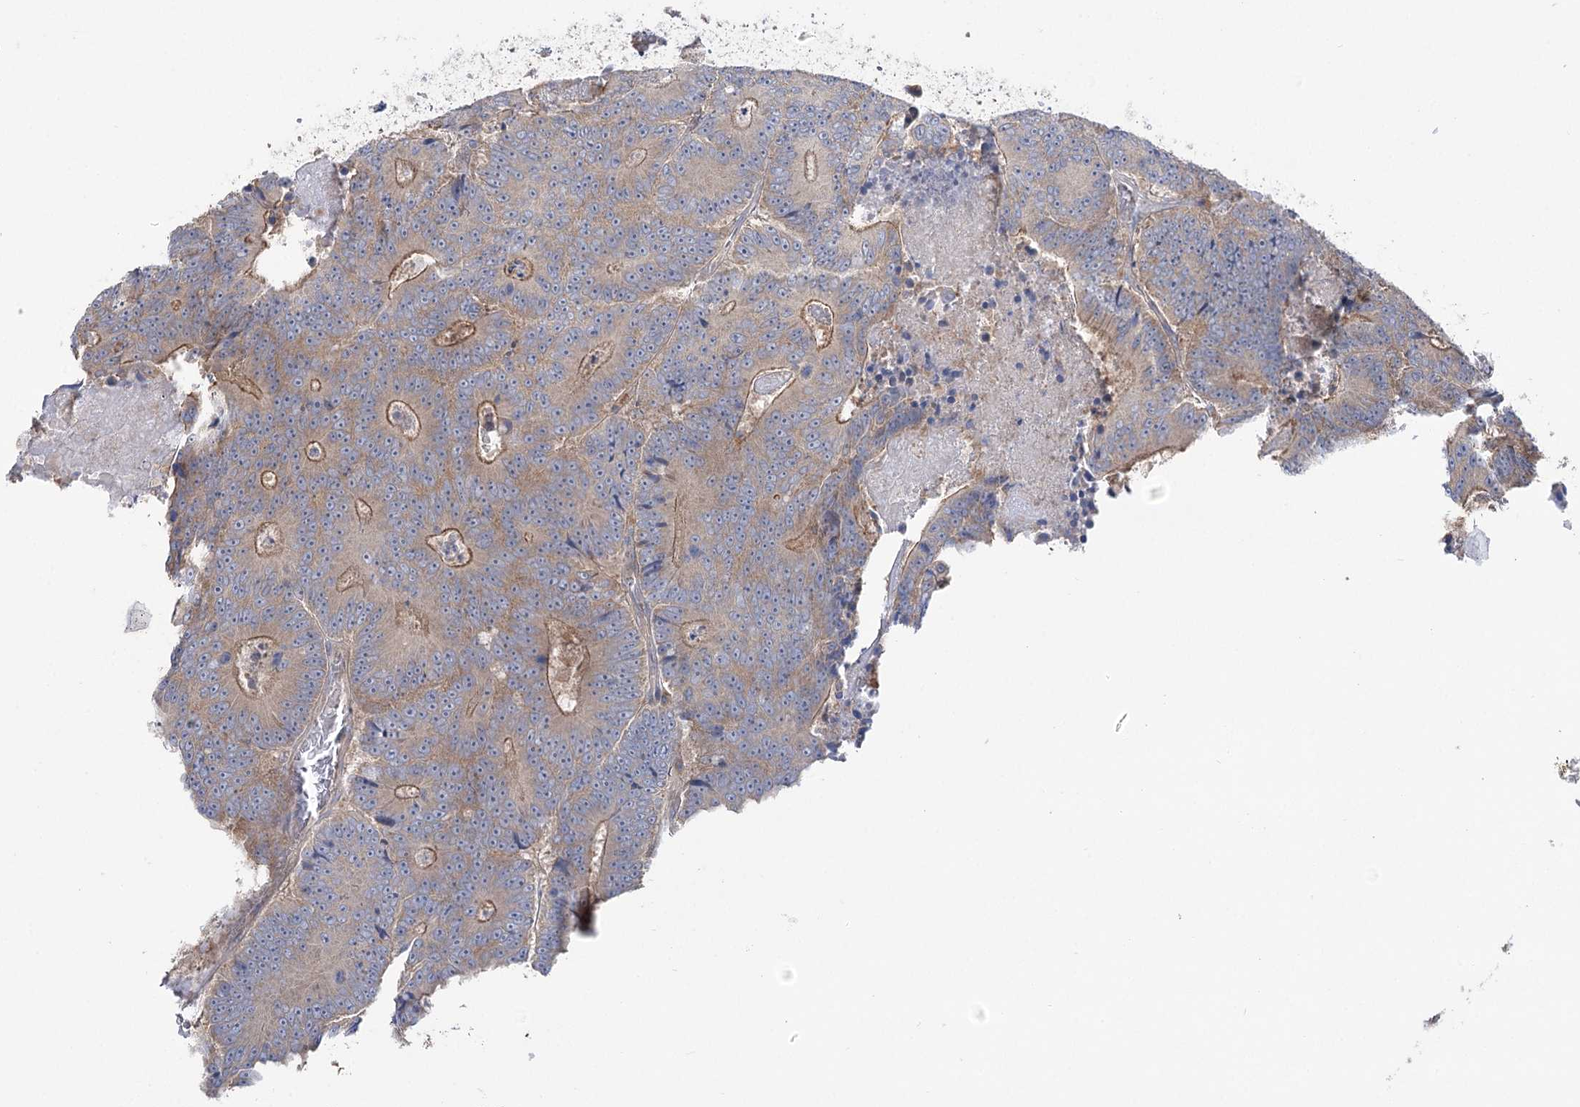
{"staining": {"intensity": "weak", "quantity": ">75%", "location": "cytoplasmic/membranous"}, "tissue": "colorectal cancer", "cell_type": "Tumor cells", "image_type": "cancer", "snomed": [{"axis": "morphology", "description": "Adenocarcinoma, NOS"}, {"axis": "topography", "description": "Colon"}], "caption": "Weak cytoplasmic/membranous protein expression is appreciated in about >75% of tumor cells in colorectal cancer (adenocarcinoma).", "gene": "VPS37B", "patient": {"sex": "male", "age": 83}}